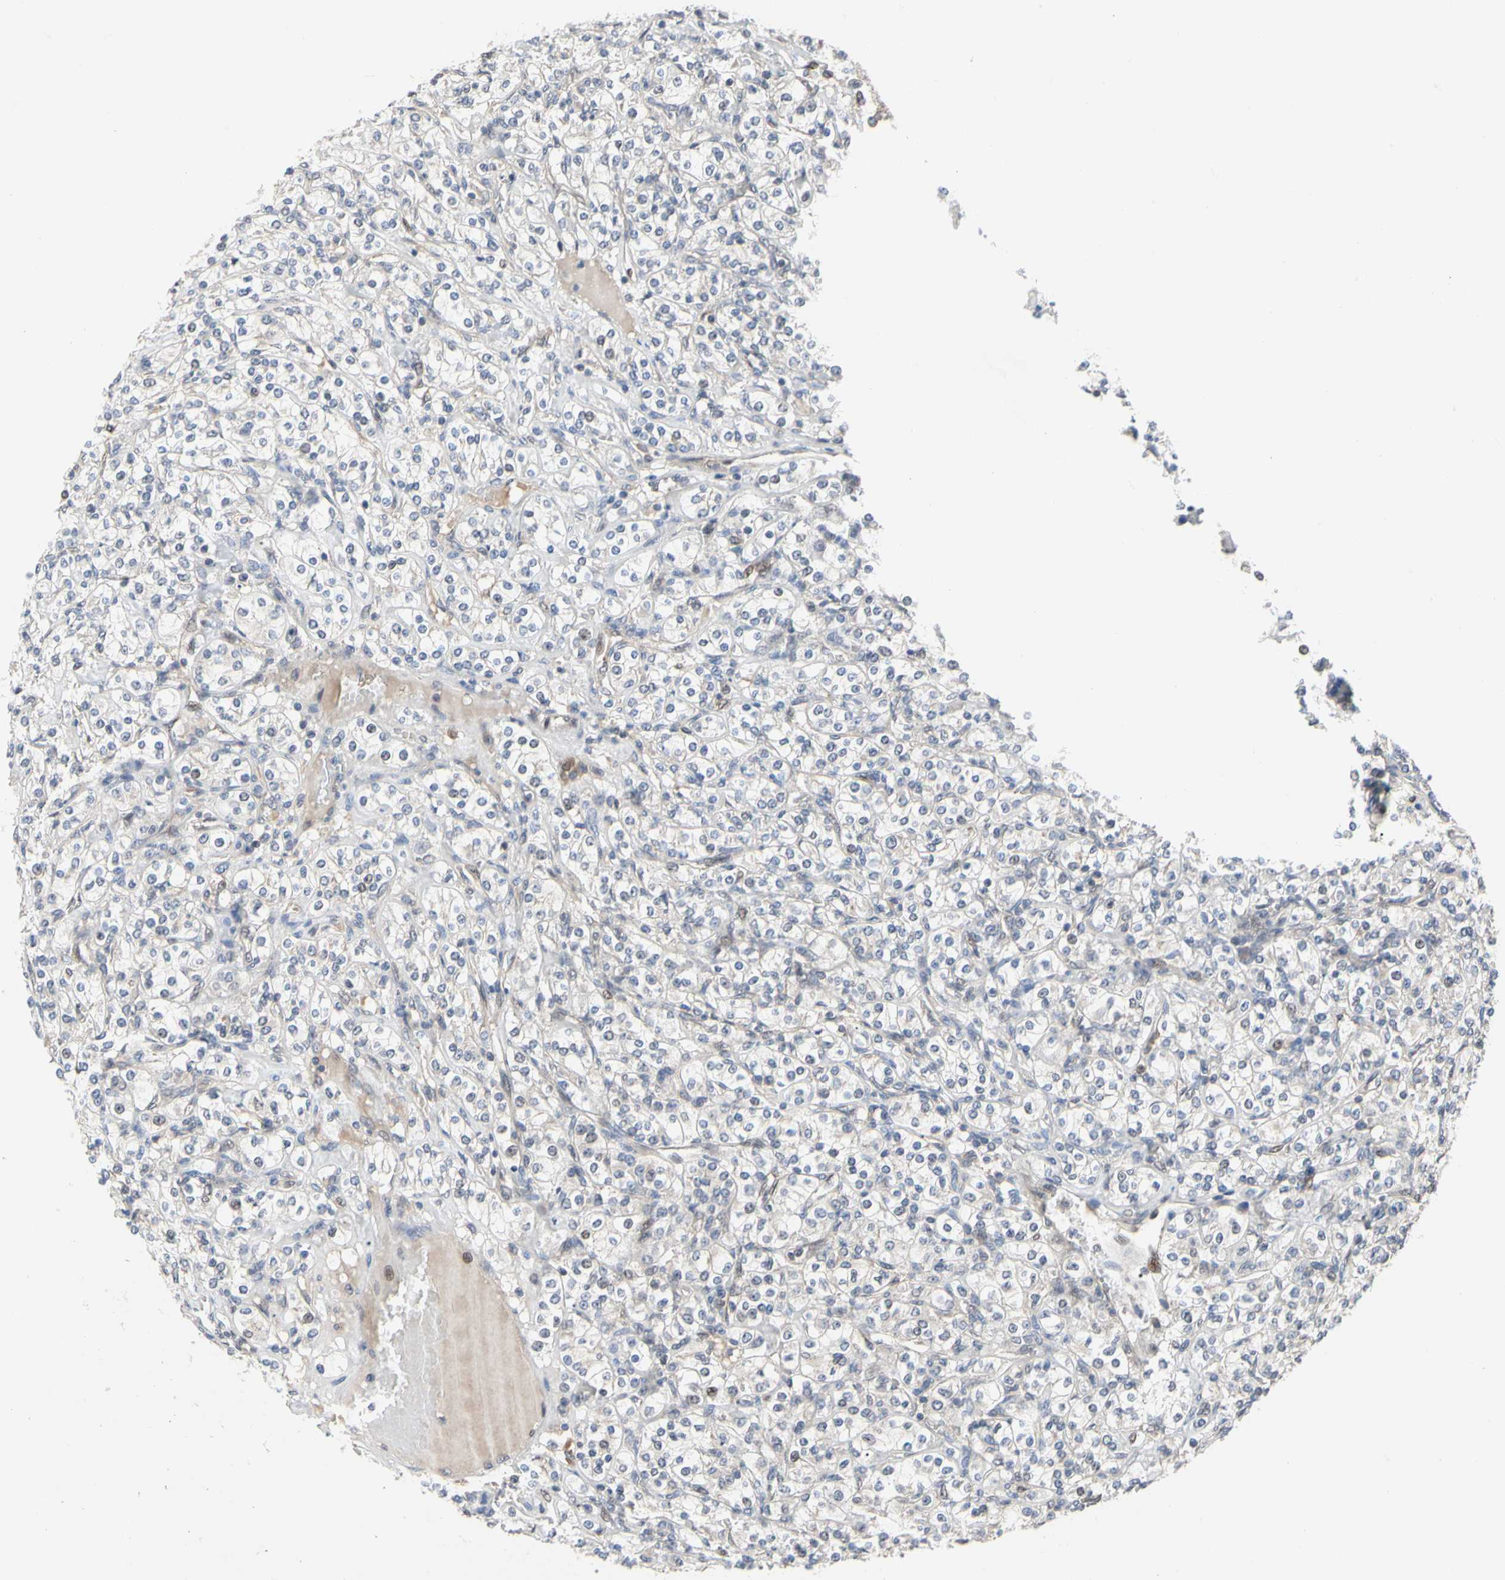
{"staining": {"intensity": "negative", "quantity": "none", "location": "none"}, "tissue": "renal cancer", "cell_type": "Tumor cells", "image_type": "cancer", "snomed": [{"axis": "morphology", "description": "Adenocarcinoma, NOS"}, {"axis": "topography", "description": "Kidney"}], "caption": "Histopathology image shows no significant protein expression in tumor cells of adenocarcinoma (renal). (DAB IHC with hematoxylin counter stain).", "gene": "CDK5", "patient": {"sex": "male", "age": 77}}